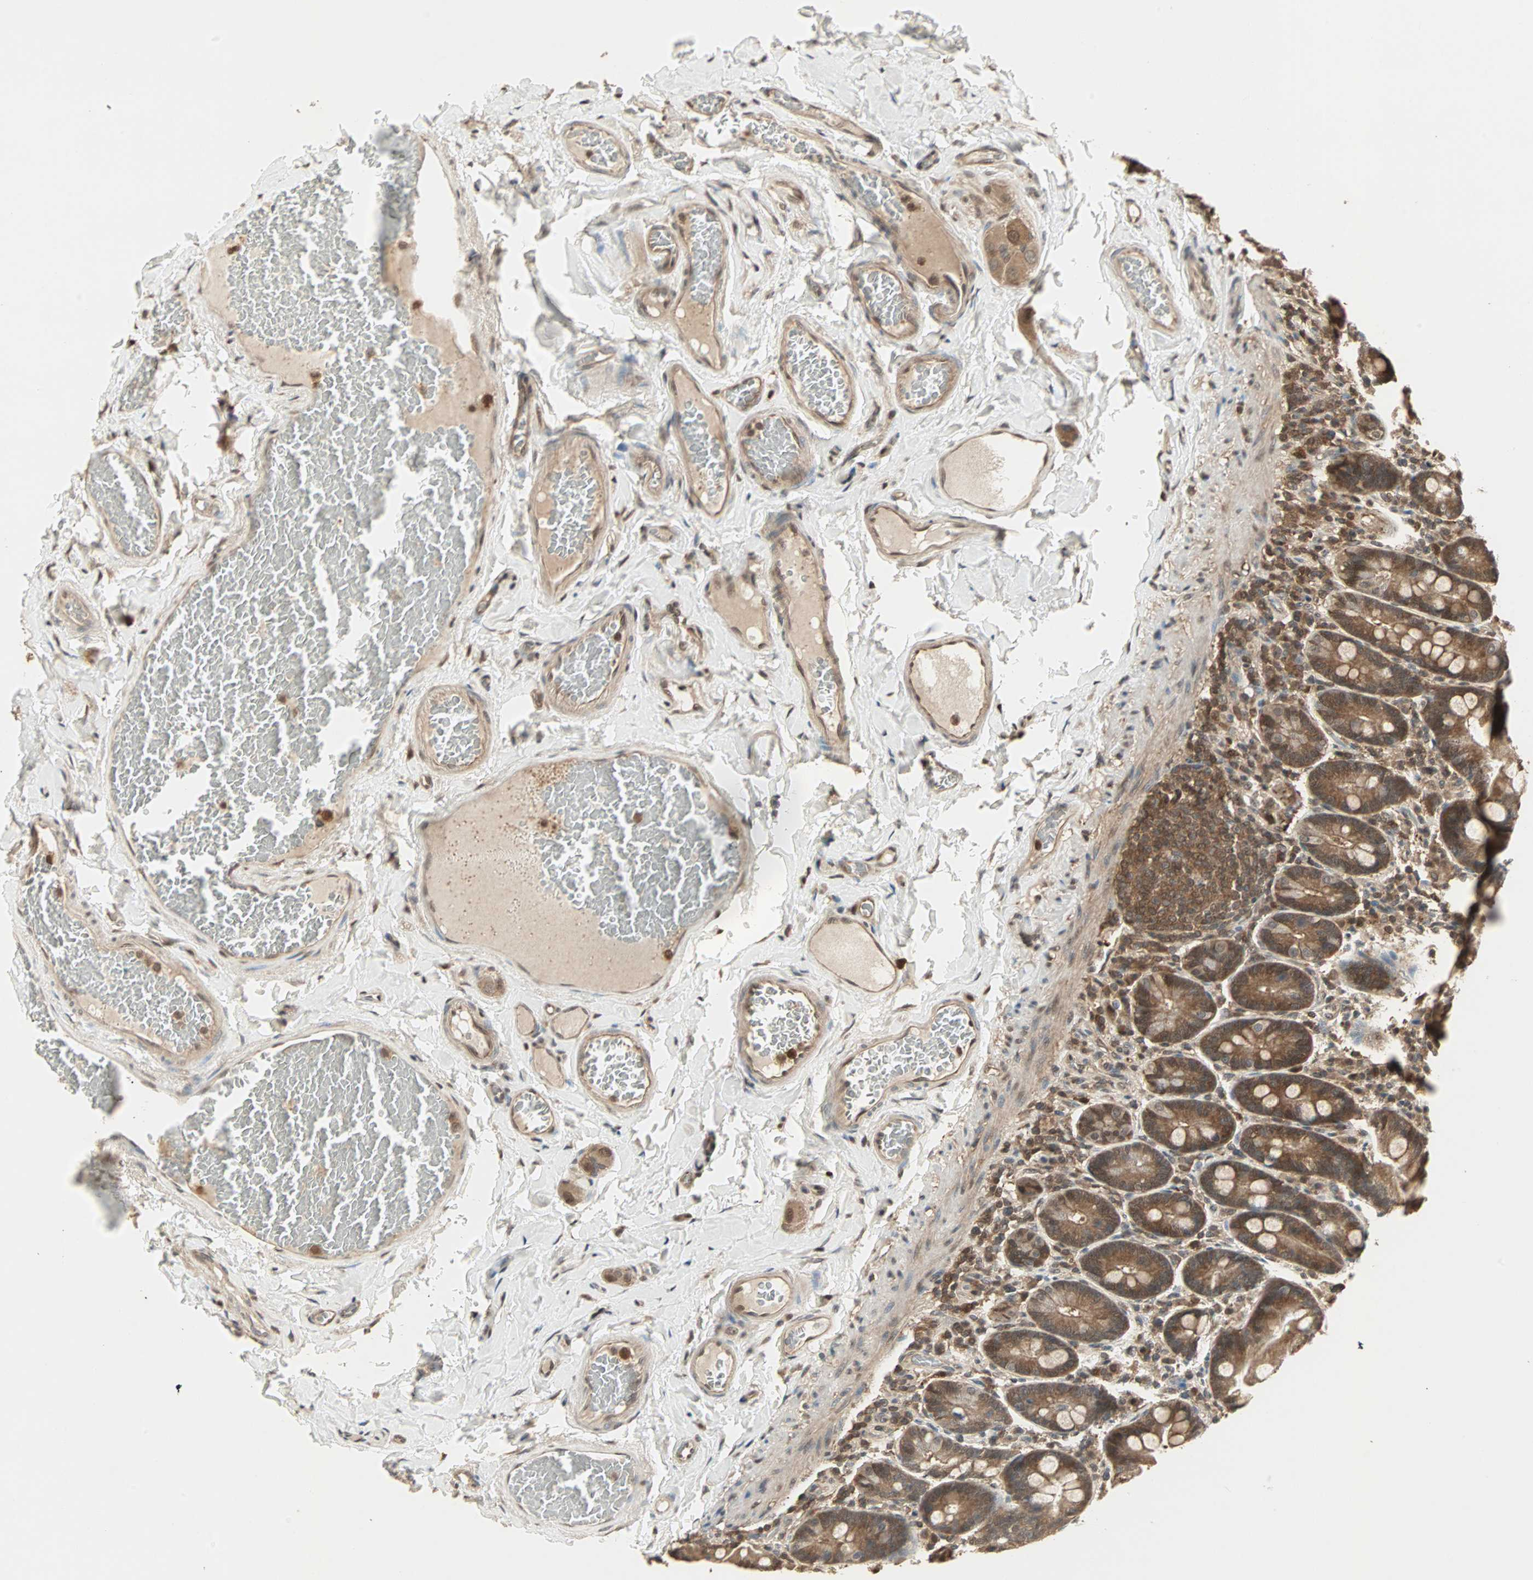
{"staining": {"intensity": "strong", "quantity": ">75%", "location": "cytoplasmic/membranous"}, "tissue": "duodenum", "cell_type": "Glandular cells", "image_type": "normal", "snomed": [{"axis": "morphology", "description": "Normal tissue, NOS"}, {"axis": "topography", "description": "Duodenum"}], "caption": "Duodenum stained with a brown dye reveals strong cytoplasmic/membranous positive staining in approximately >75% of glandular cells.", "gene": "DRG2", "patient": {"sex": "male", "age": 66}}